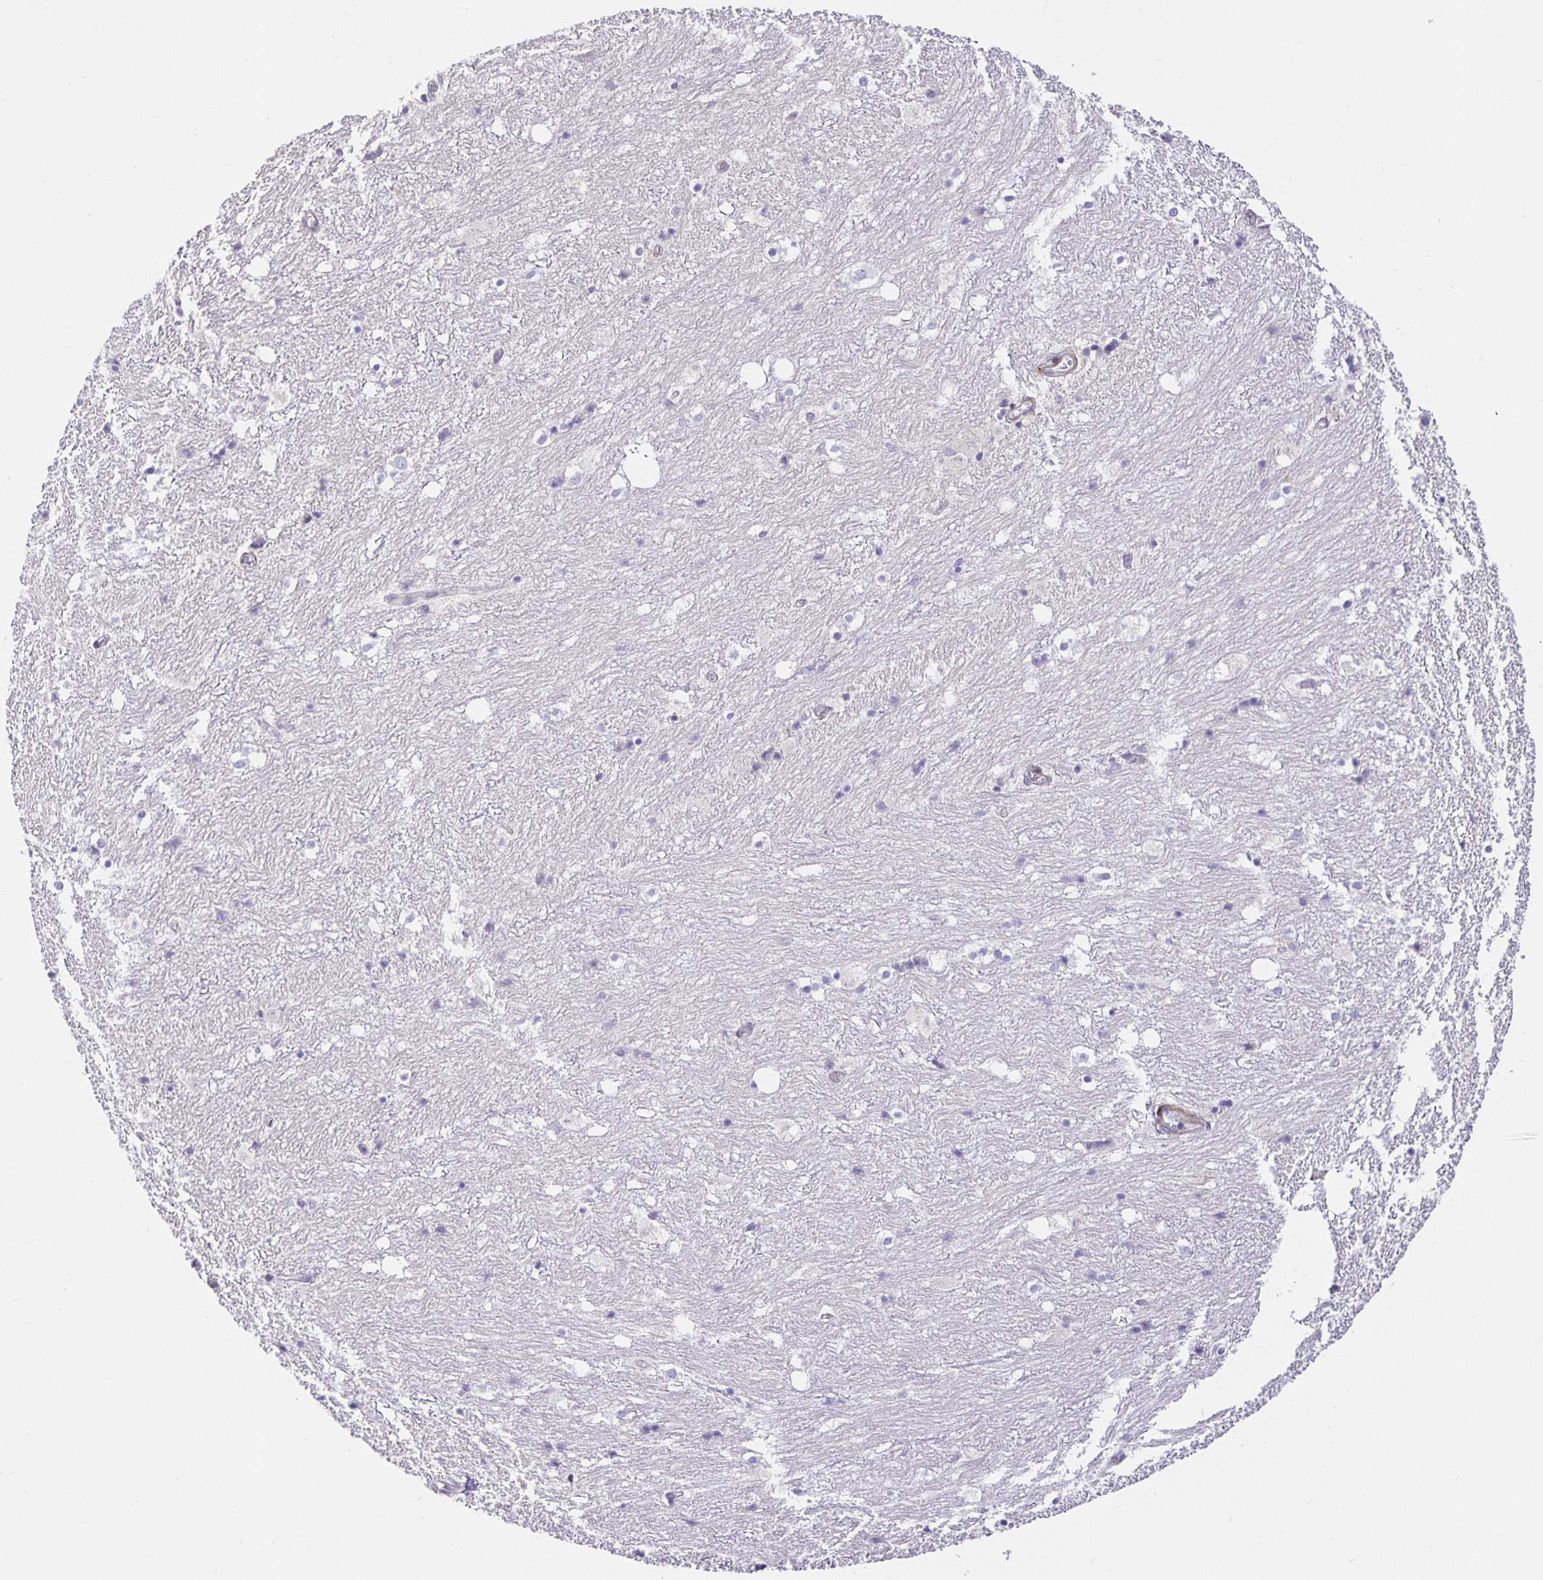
{"staining": {"intensity": "negative", "quantity": "none", "location": "none"}, "tissue": "hippocampus", "cell_type": "Glial cells", "image_type": "normal", "snomed": [{"axis": "morphology", "description": "Normal tissue, NOS"}, {"axis": "topography", "description": "Hippocampus"}], "caption": "Glial cells show no significant protein positivity in unremarkable hippocampus. (DAB IHC visualized using brightfield microscopy, high magnification).", "gene": "TJP3", "patient": {"sex": "female", "age": 52}}